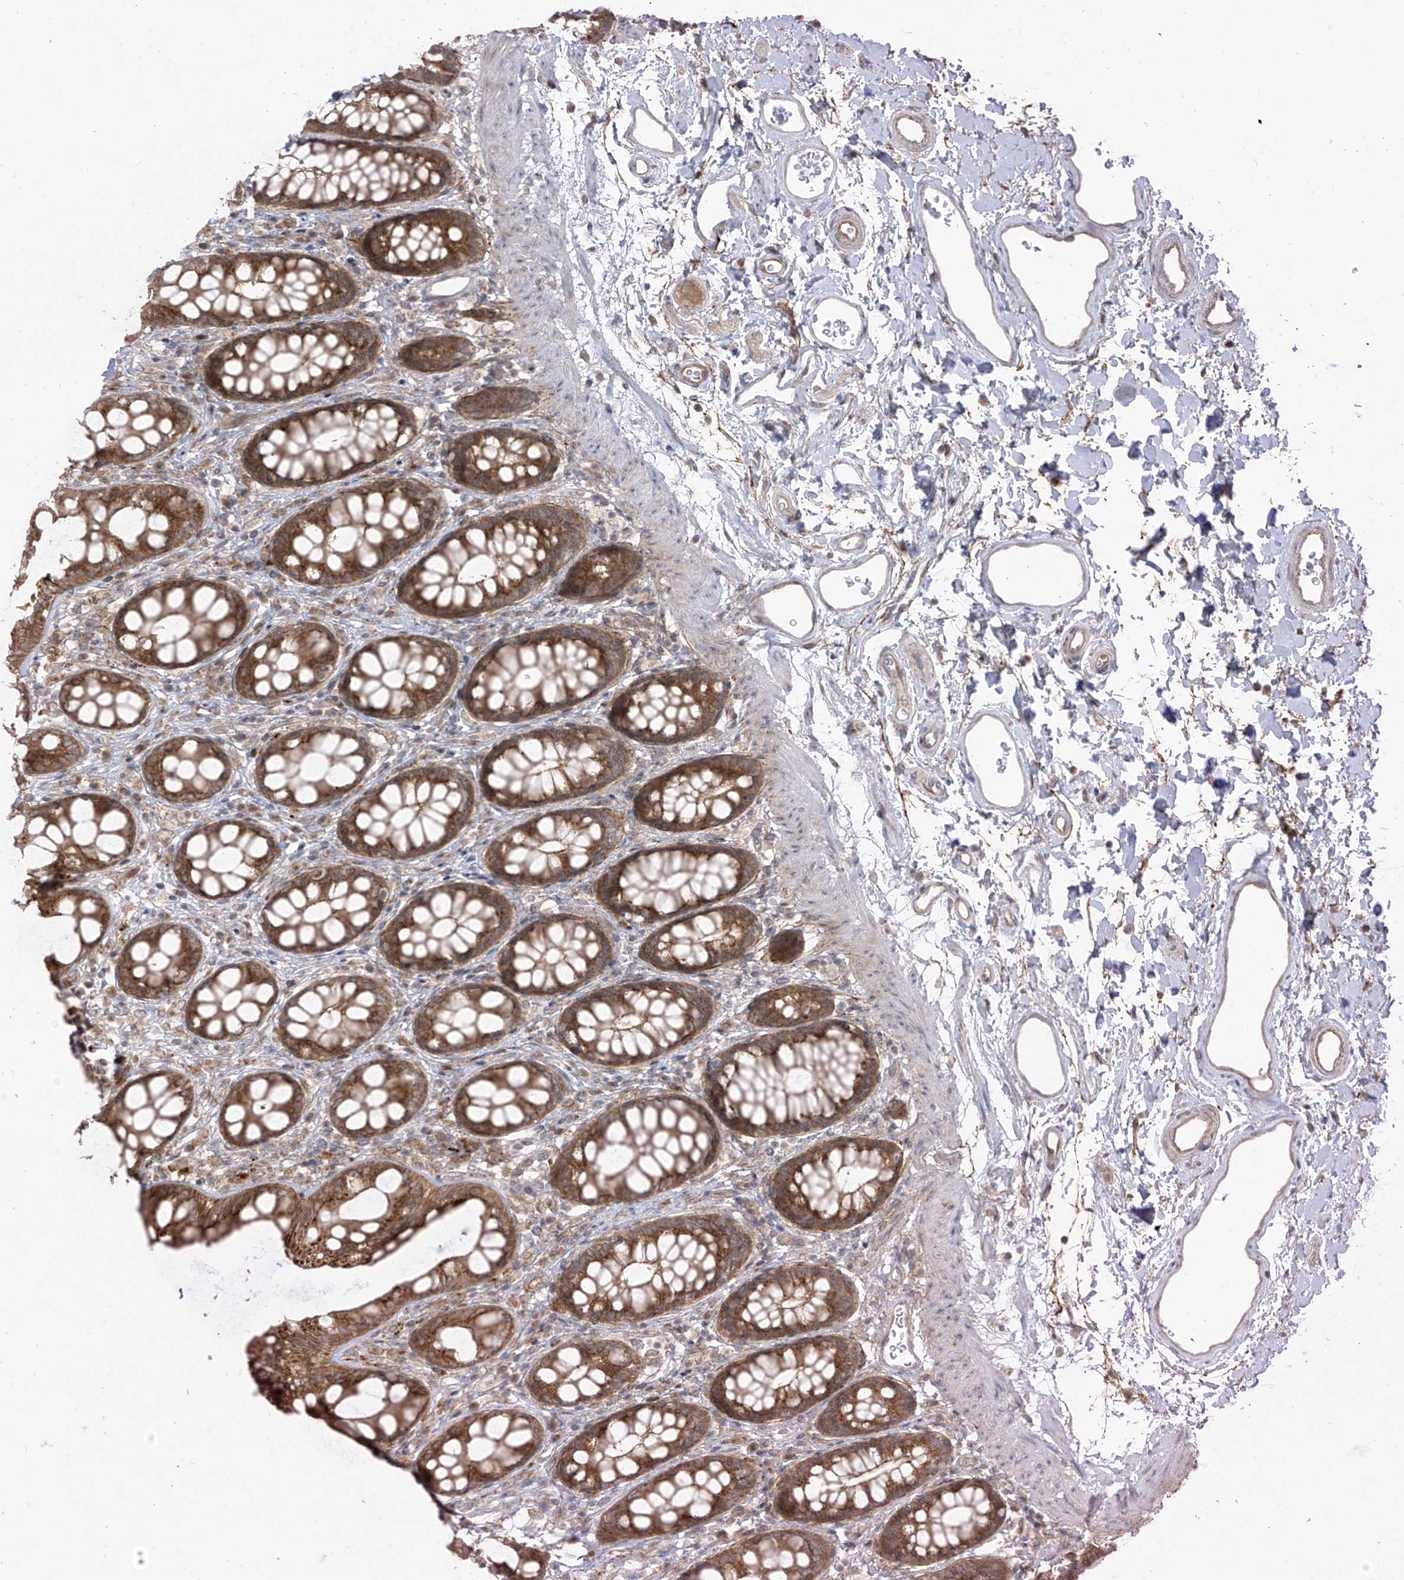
{"staining": {"intensity": "moderate", "quantity": ">75%", "location": "cytoplasmic/membranous"}, "tissue": "rectum", "cell_type": "Glandular cells", "image_type": "normal", "snomed": [{"axis": "morphology", "description": "Normal tissue, NOS"}, {"axis": "topography", "description": "Rectum"}], "caption": "The photomicrograph reveals immunohistochemical staining of unremarkable rectum. There is moderate cytoplasmic/membranous expression is seen in about >75% of glandular cells. (IHC, brightfield microscopy, high magnification).", "gene": "PDE11A", "patient": {"sex": "female", "age": 65}}